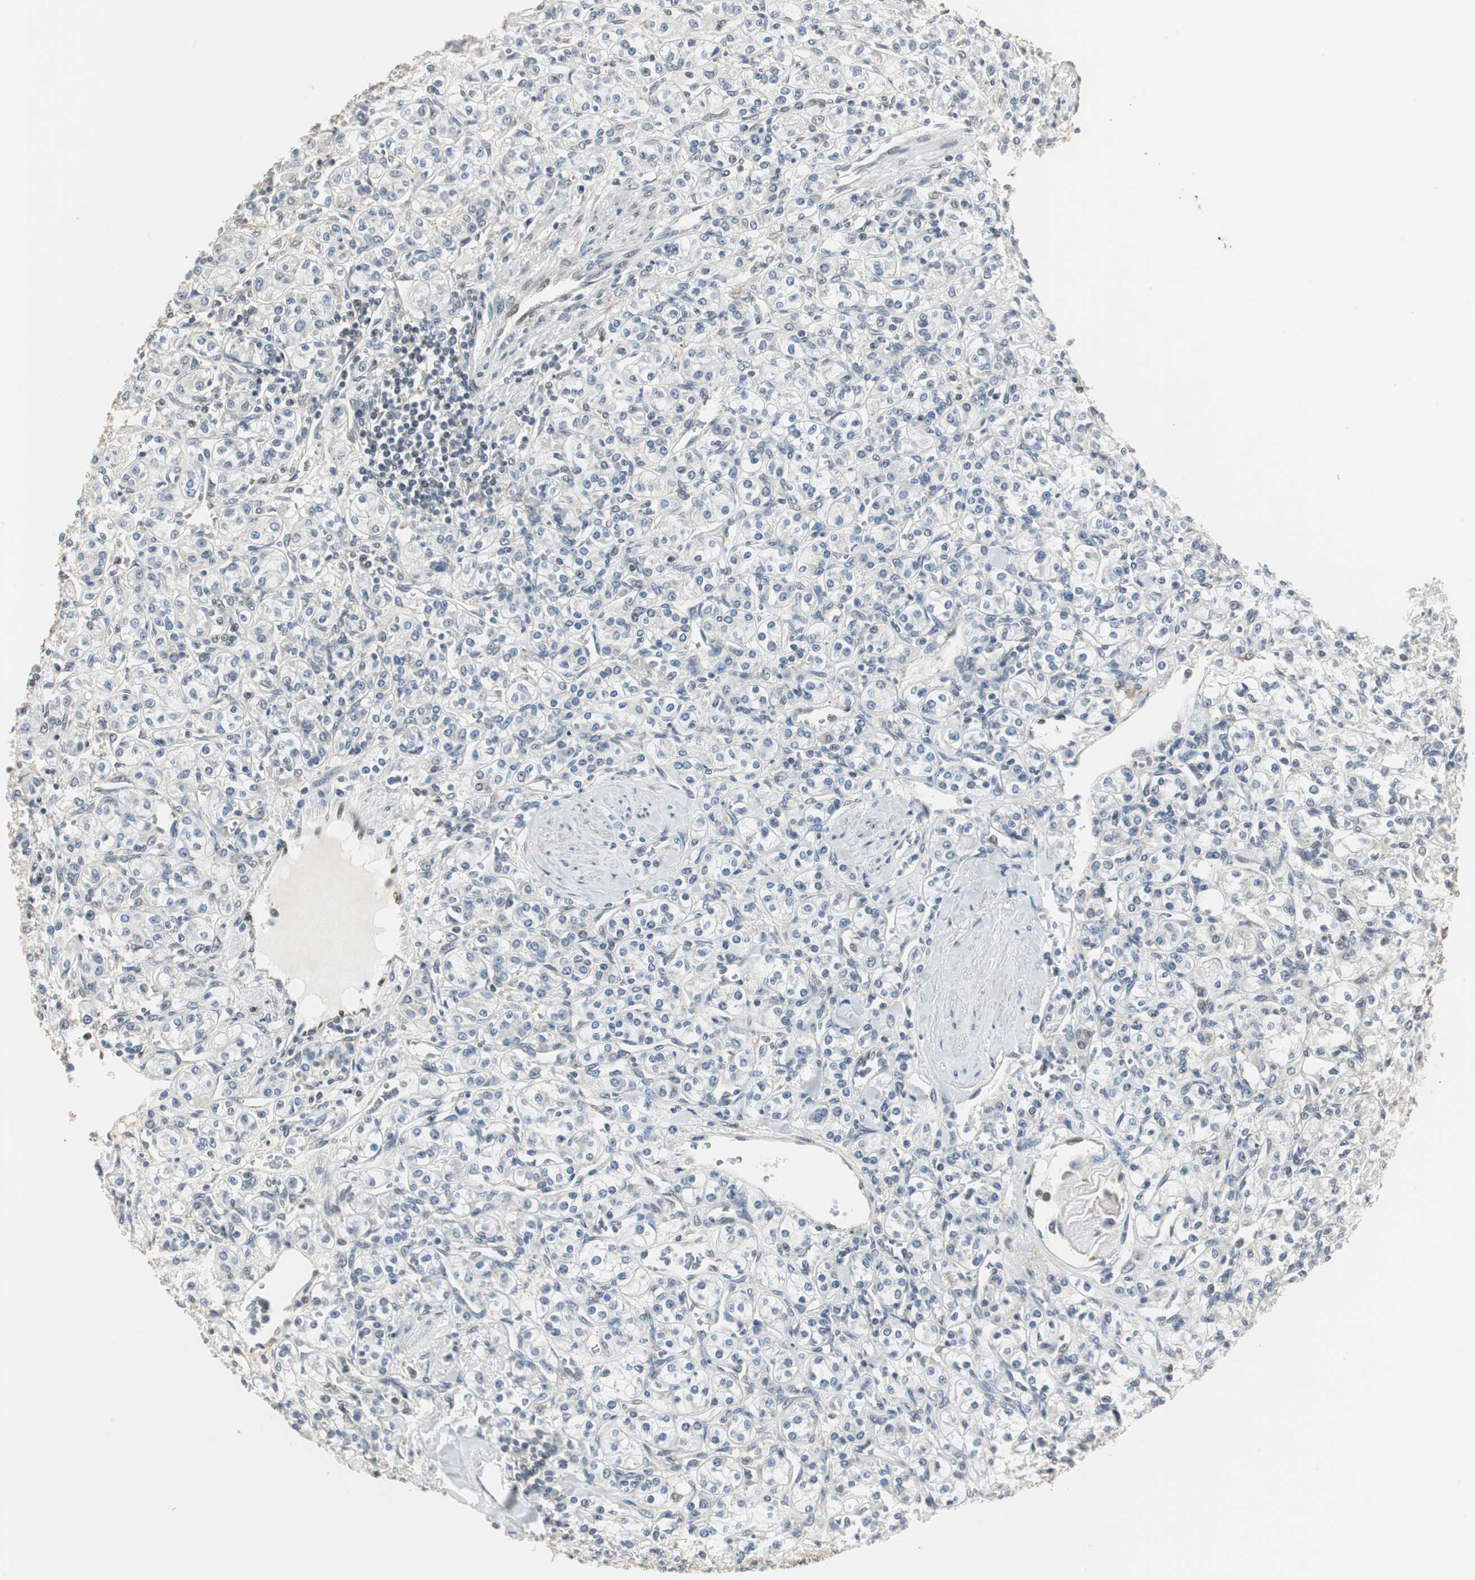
{"staining": {"intensity": "negative", "quantity": "none", "location": "none"}, "tissue": "renal cancer", "cell_type": "Tumor cells", "image_type": "cancer", "snomed": [{"axis": "morphology", "description": "Adenocarcinoma, NOS"}, {"axis": "topography", "description": "Kidney"}], "caption": "IHC of renal cancer (adenocarcinoma) exhibits no positivity in tumor cells.", "gene": "CCT5", "patient": {"sex": "male", "age": 77}}